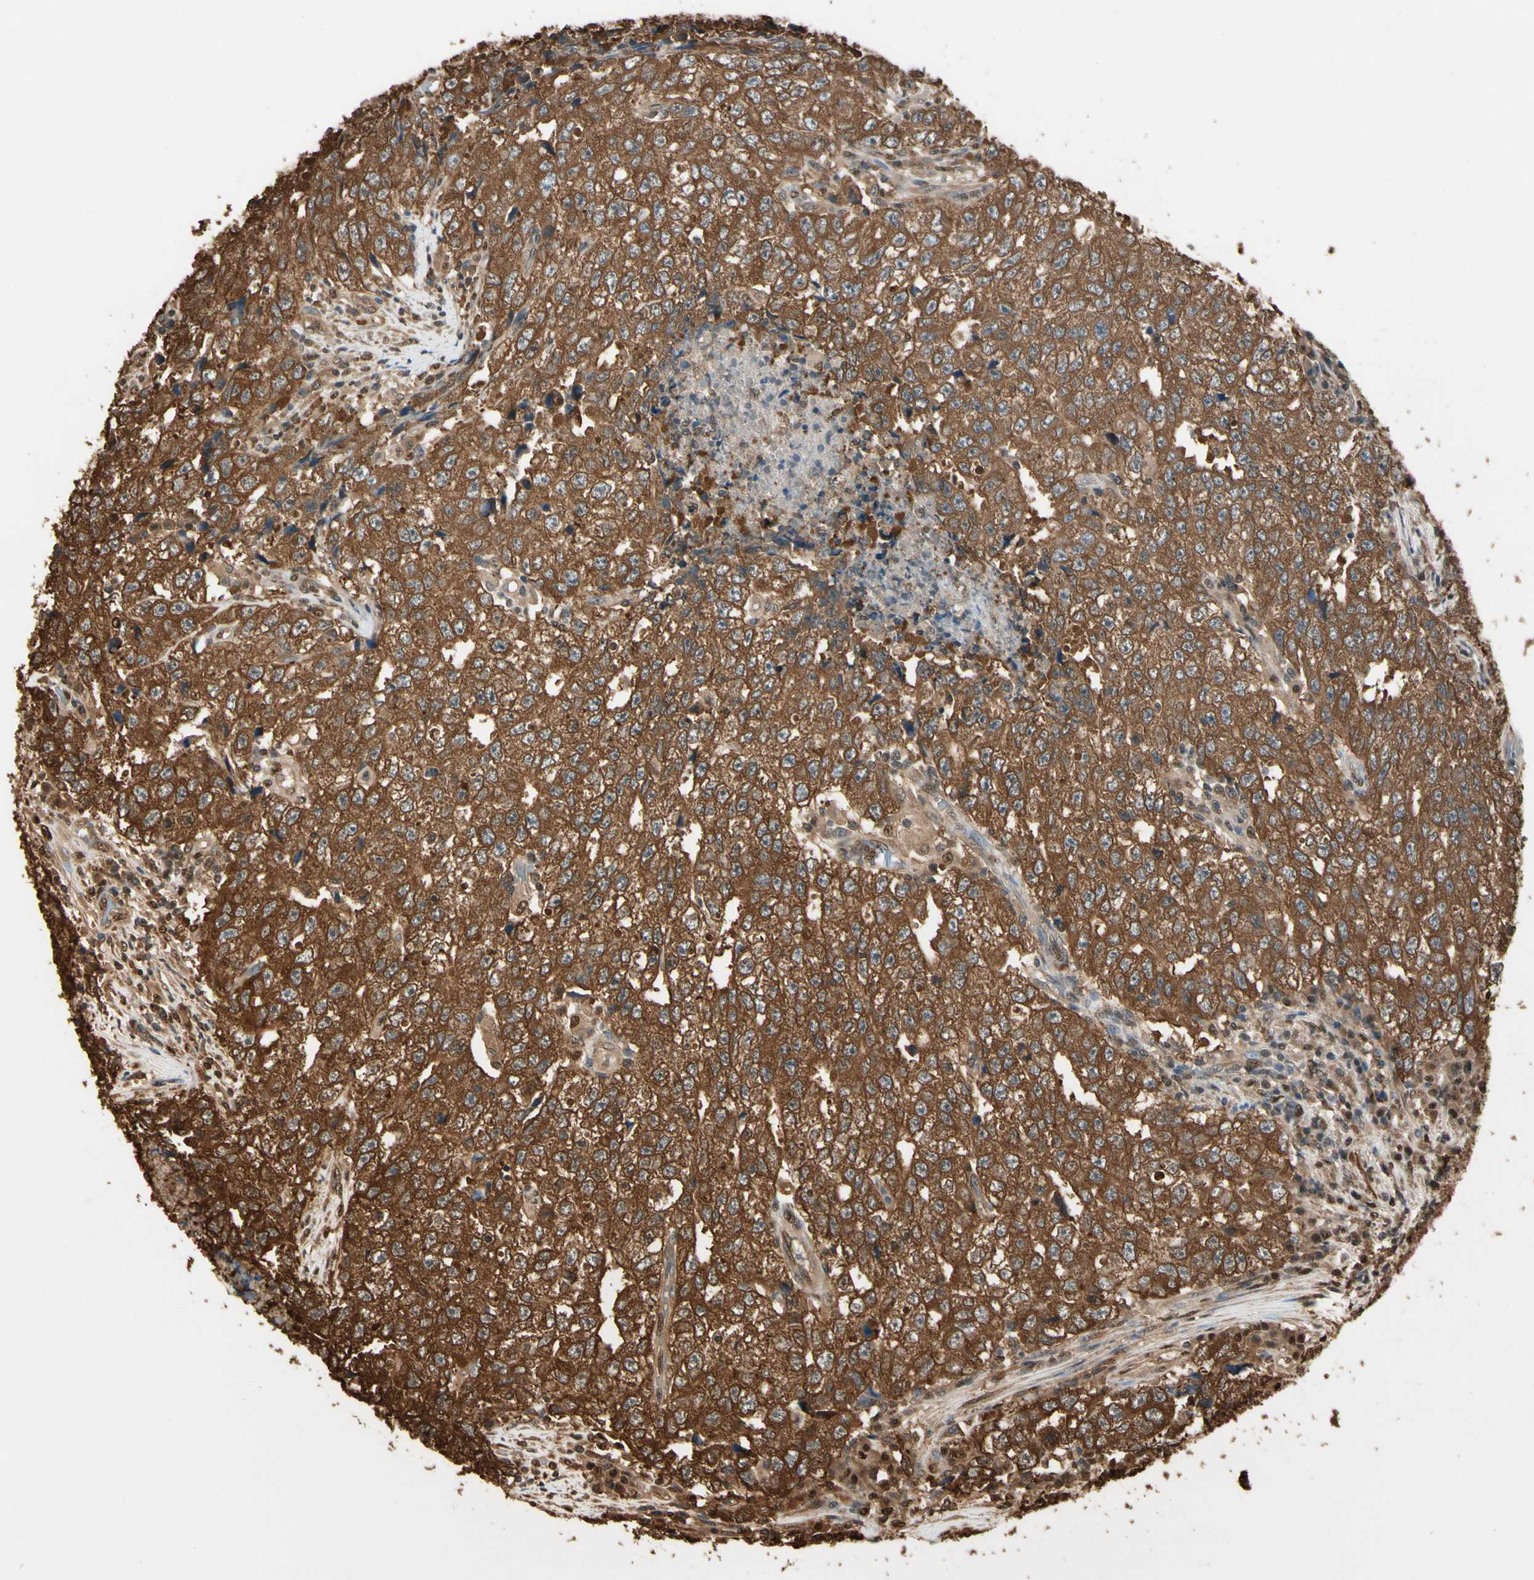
{"staining": {"intensity": "strong", "quantity": ">75%", "location": "cytoplasmic/membranous"}, "tissue": "testis cancer", "cell_type": "Tumor cells", "image_type": "cancer", "snomed": [{"axis": "morphology", "description": "Necrosis, NOS"}, {"axis": "morphology", "description": "Carcinoma, Embryonal, NOS"}, {"axis": "topography", "description": "Testis"}], "caption": "This is a micrograph of immunohistochemistry staining of testis embryonal carcinoma, which shows strong positivity in the cytoplasmic/membranous of tumor cells.", "gene": "PNCK", "patient": {"sex": "male", "age": 19}}